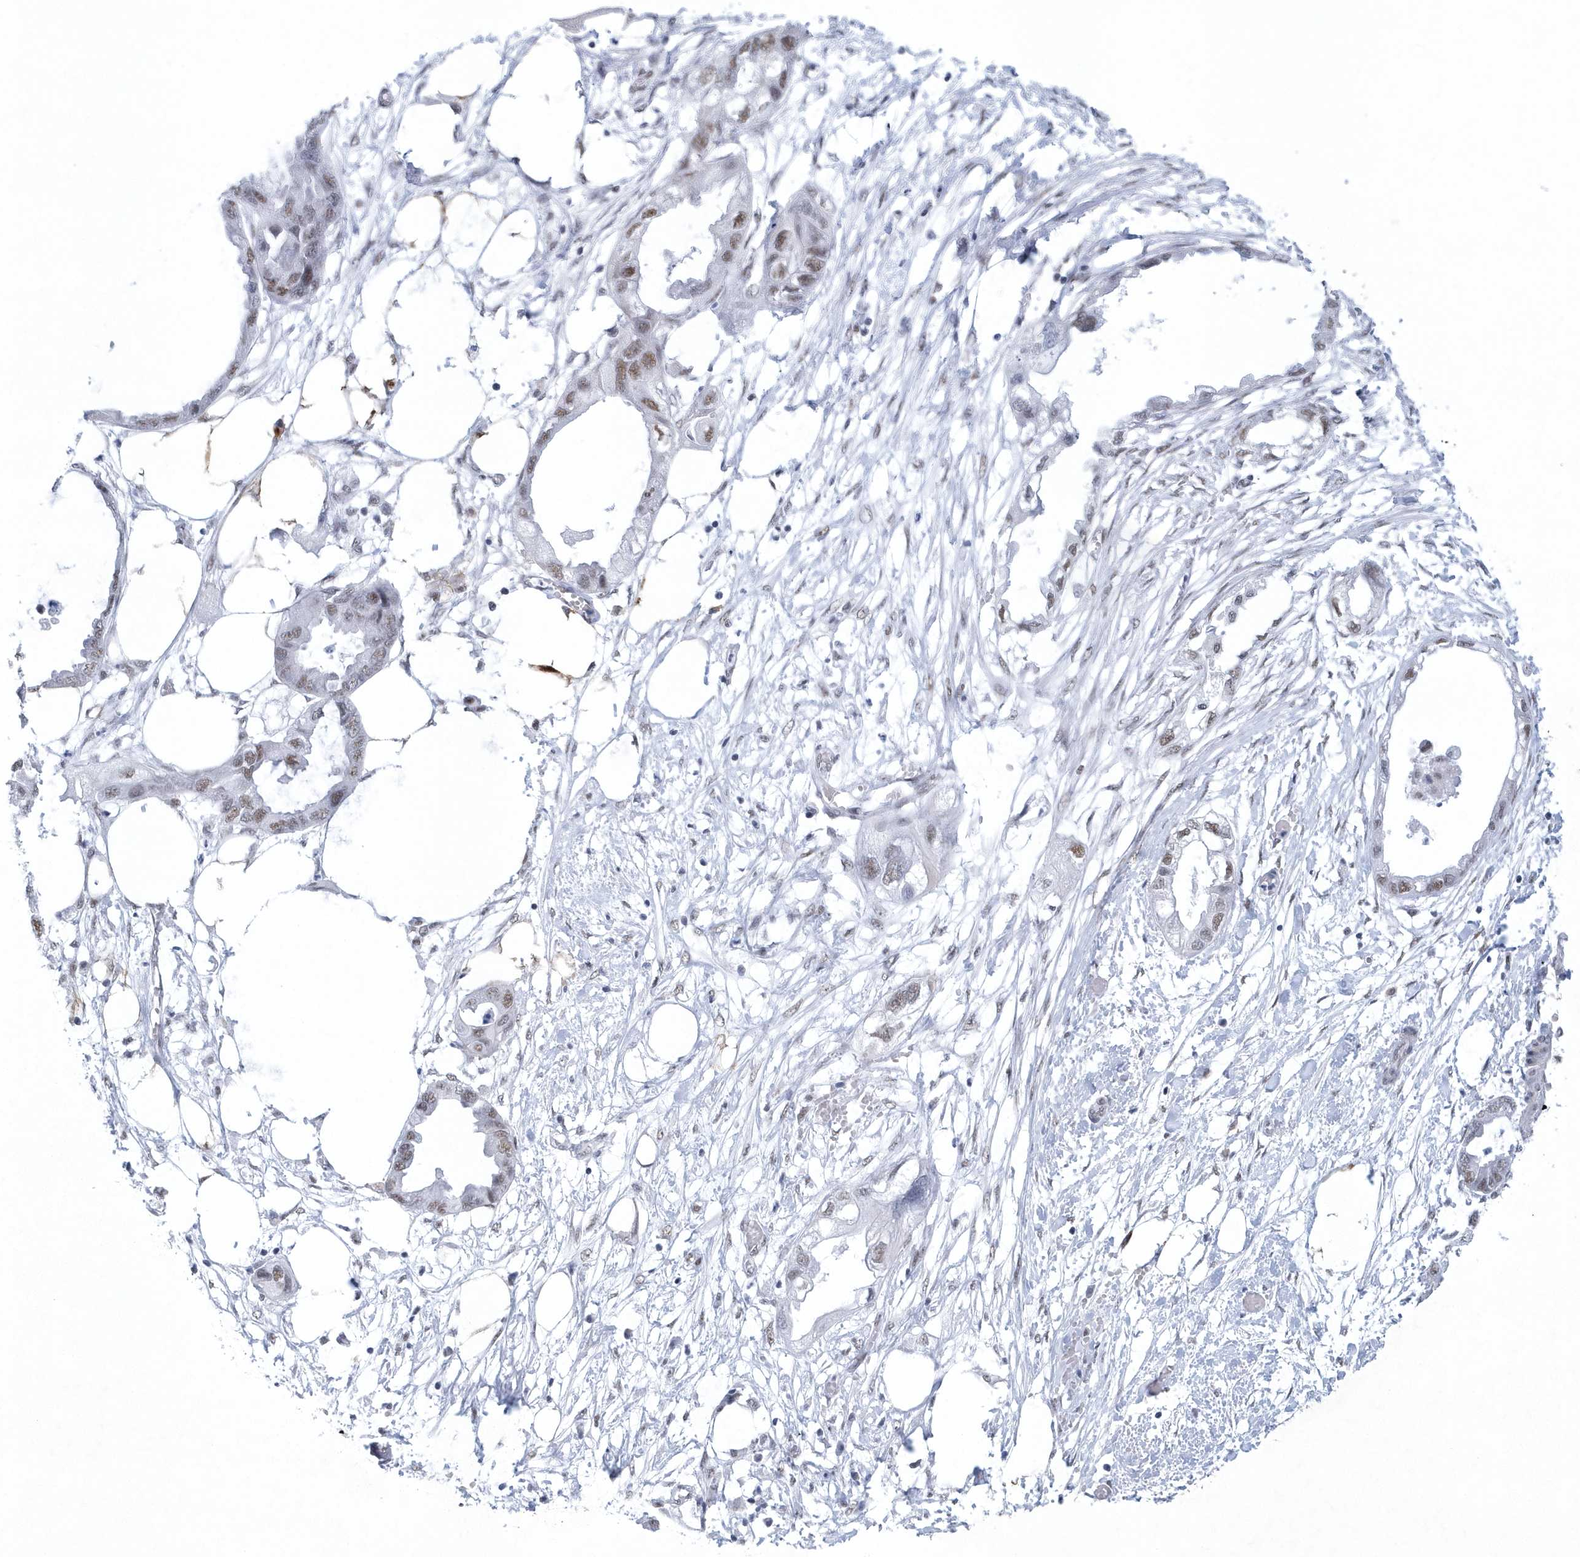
{"staining": {"intensity": "weak", "quantity": "25%-75%", "location": "nuclear"}, "tissue": "endometrial cancer", "cell_type": "Tumor cells", "image_type": "cancer", "snomed": [{"axis": "morphology", "description": "Adenocarcinoma, NOS"}, {"axis": "morphology", "description": "Adenocarcinoma, metastatic, NOS"}, {"axis": "topography", "description": "Adipose tissue"}, {"axis": "topography", "description": "Endometrium"}], "caption": "High-magnification brightfield microscopy of endometrial adenocarcinoma stained with DAB (3,3'-diaminobenzidine) (brown) and counterstained with hematoxylin (blue). tumor cells exhibit weak nuclear positivity is identified in approximately25%-75% of cells. Using DAB (brown) and hematoxylin (blue) stains, captured at high magnification using brightfield microscopy.", "gene": "DCLRE1A", "patient": {"sex": "female", "age": 67}}